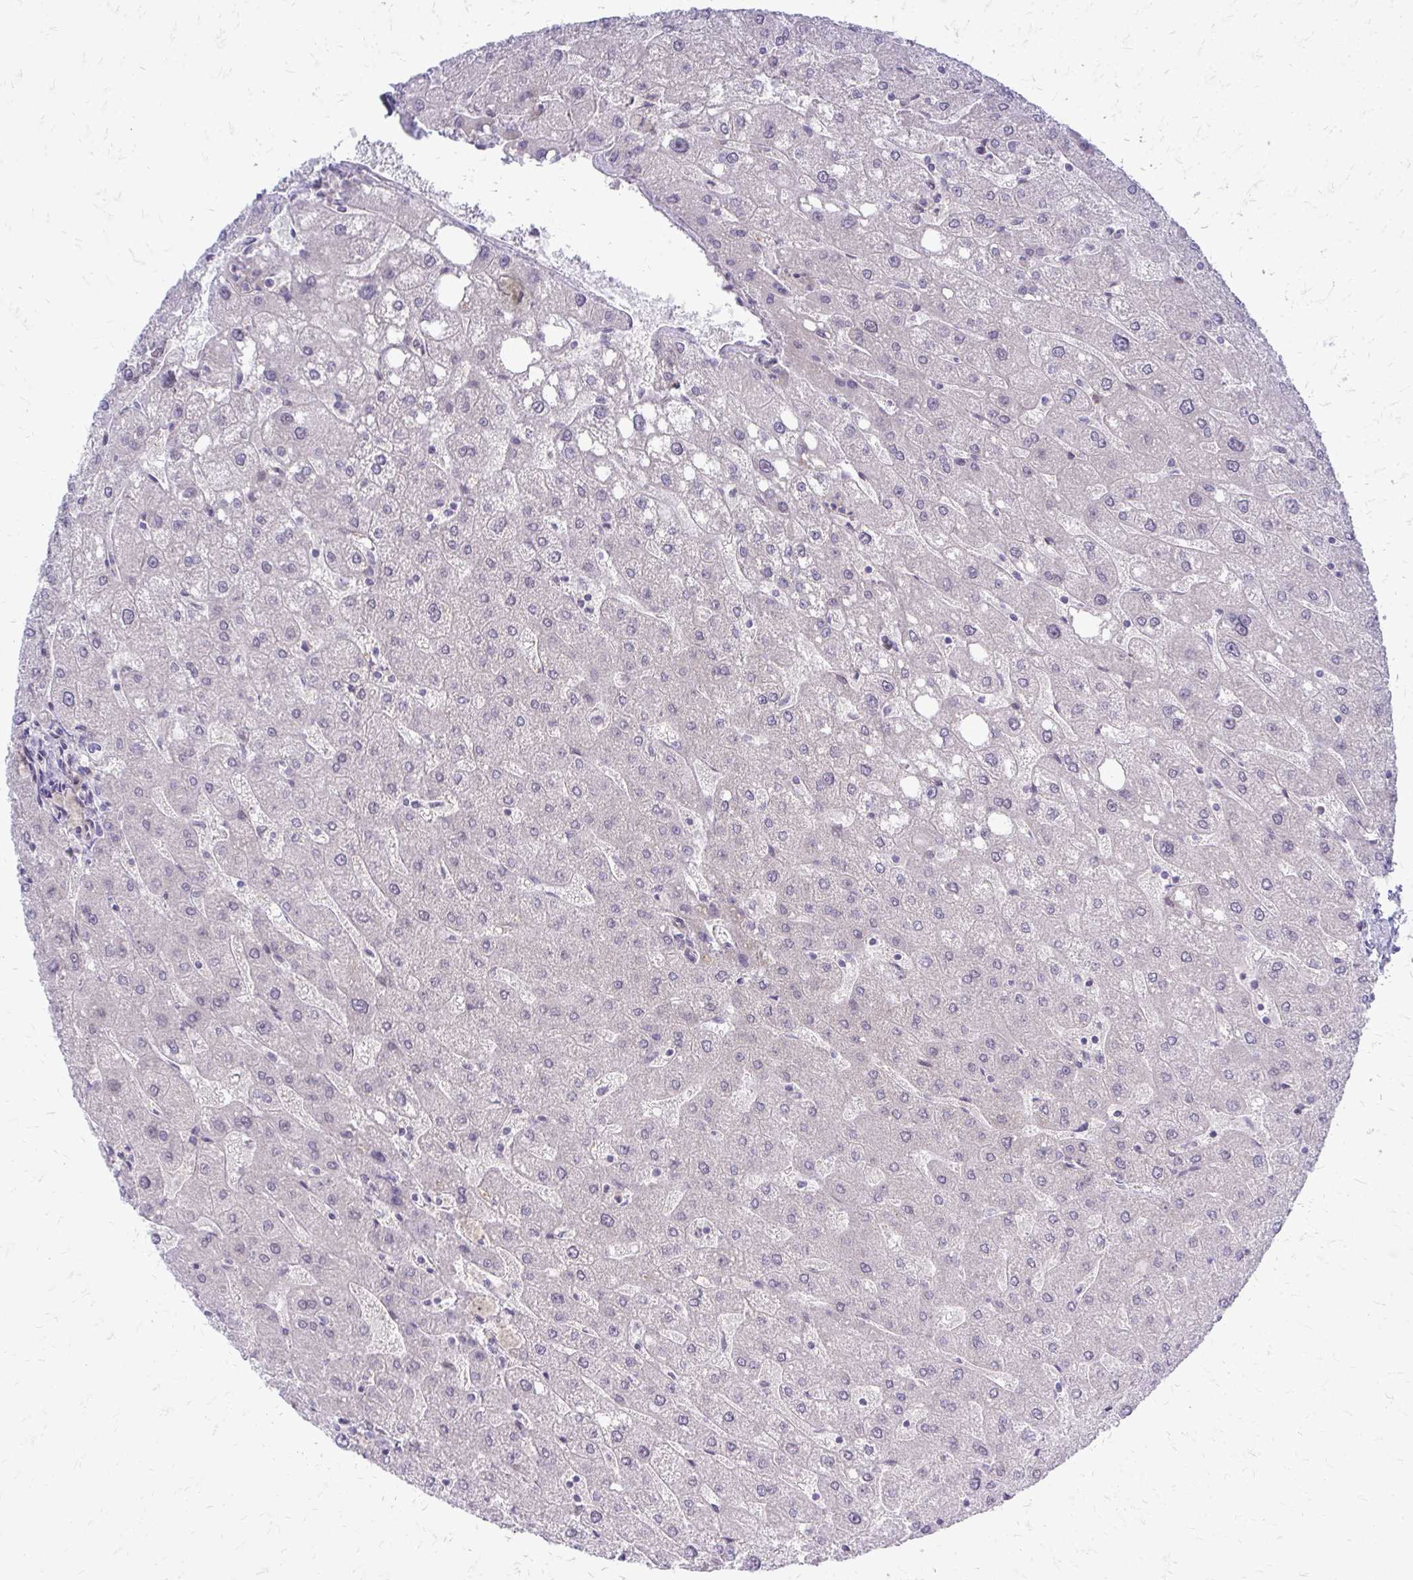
{"staining": {"intensity": "negative", "quantity": "none", "location": "none"}, "tissue": "liver", "cell_type": "Cholangiocytes", "image_type": "normal", "snomed": [{"axis": "morphology", "description": "Normal tissue, NOS"}, {"axis": "topography", "description": "Liver"}], "caption": "An immunohistochemistry photomicrograph of unremarkable liver is shown. There is no staining in cholangiocytes of liver.", "gene": "PPDPFL", "patient": {"sex": "male", "age": 67}}